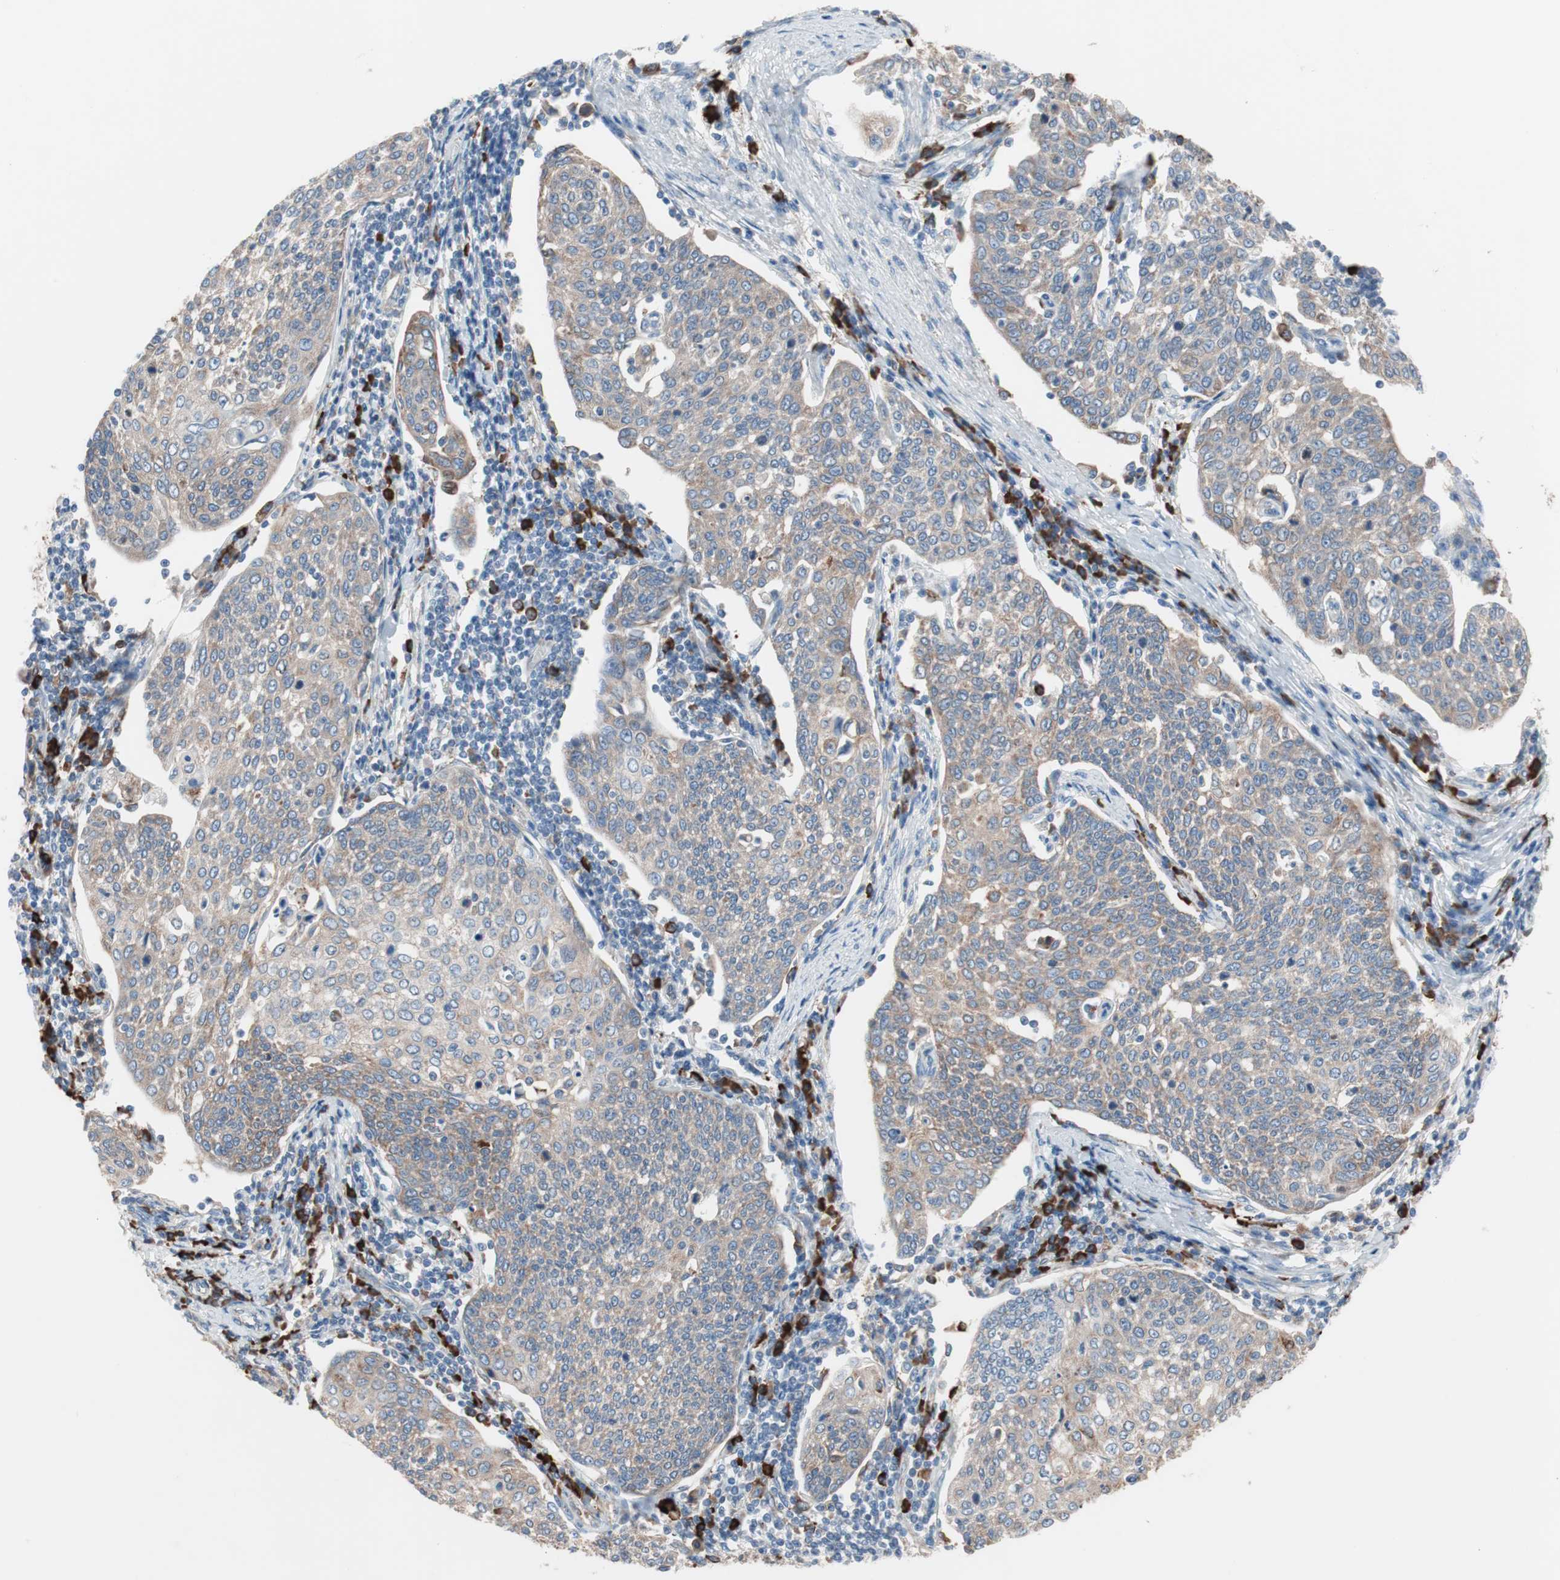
{"staining": {"intensity": "weak", "quantity": ">75%", "location": "cytoplasmic/membranous"}, "tissue": "cervical cancer", "cell_type": "Tumor cells", "image_type": "cancer", "snomed": [{"axis": "morphology", "description": "Squamous cell carcinoma, NOS"}, {"axis": "topography", "description": "Cervix"}], "caption": "About >75% of tumor cells in cervical squamous cell carcinoma reveal weak cytoplasmic/membranous protein positivity as visualized by brown immunohistochemical staining.", "gene": "SLC27A4", "patient": {"sex": "female", "age": 34}}